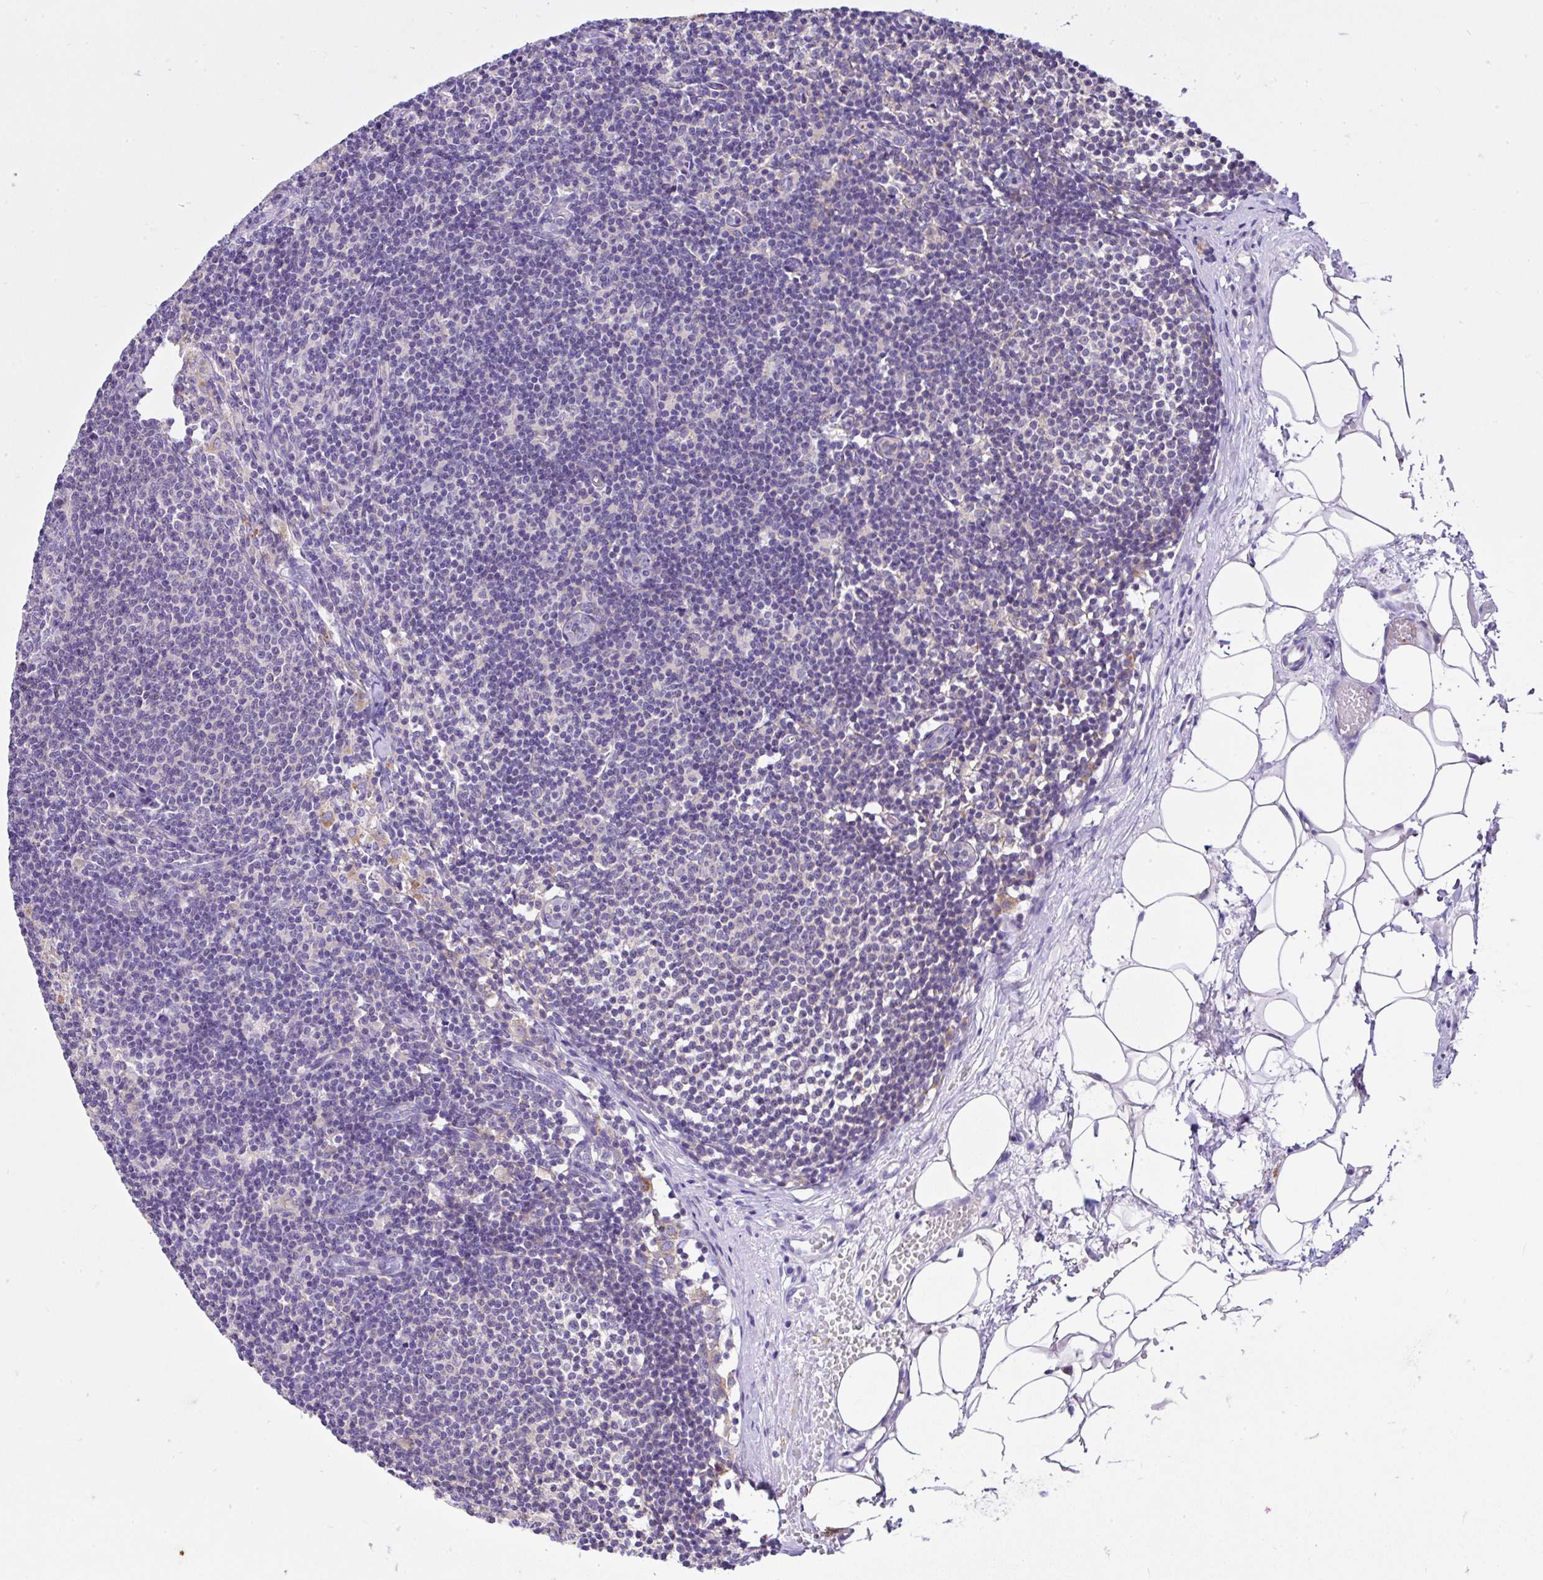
{"staining": {"intensity": "negative", "quantity": "none", "location": "none"}, "tissue": "lymph node", "cell_type": "Germinal center cells", "image_type": "normal", "snomed": [{"axis": "morphology", "description": "Normal tissue, NOS"}, {"axis": "topography", "description": "Lymph node"}], "caption": "This is an immunohistochemistry (IHC) micrograph of normal human lymph node. There is no staining in germinal center cells.", "gene": "CCDC142", "patient": {"sex": "male", "age": 49}}